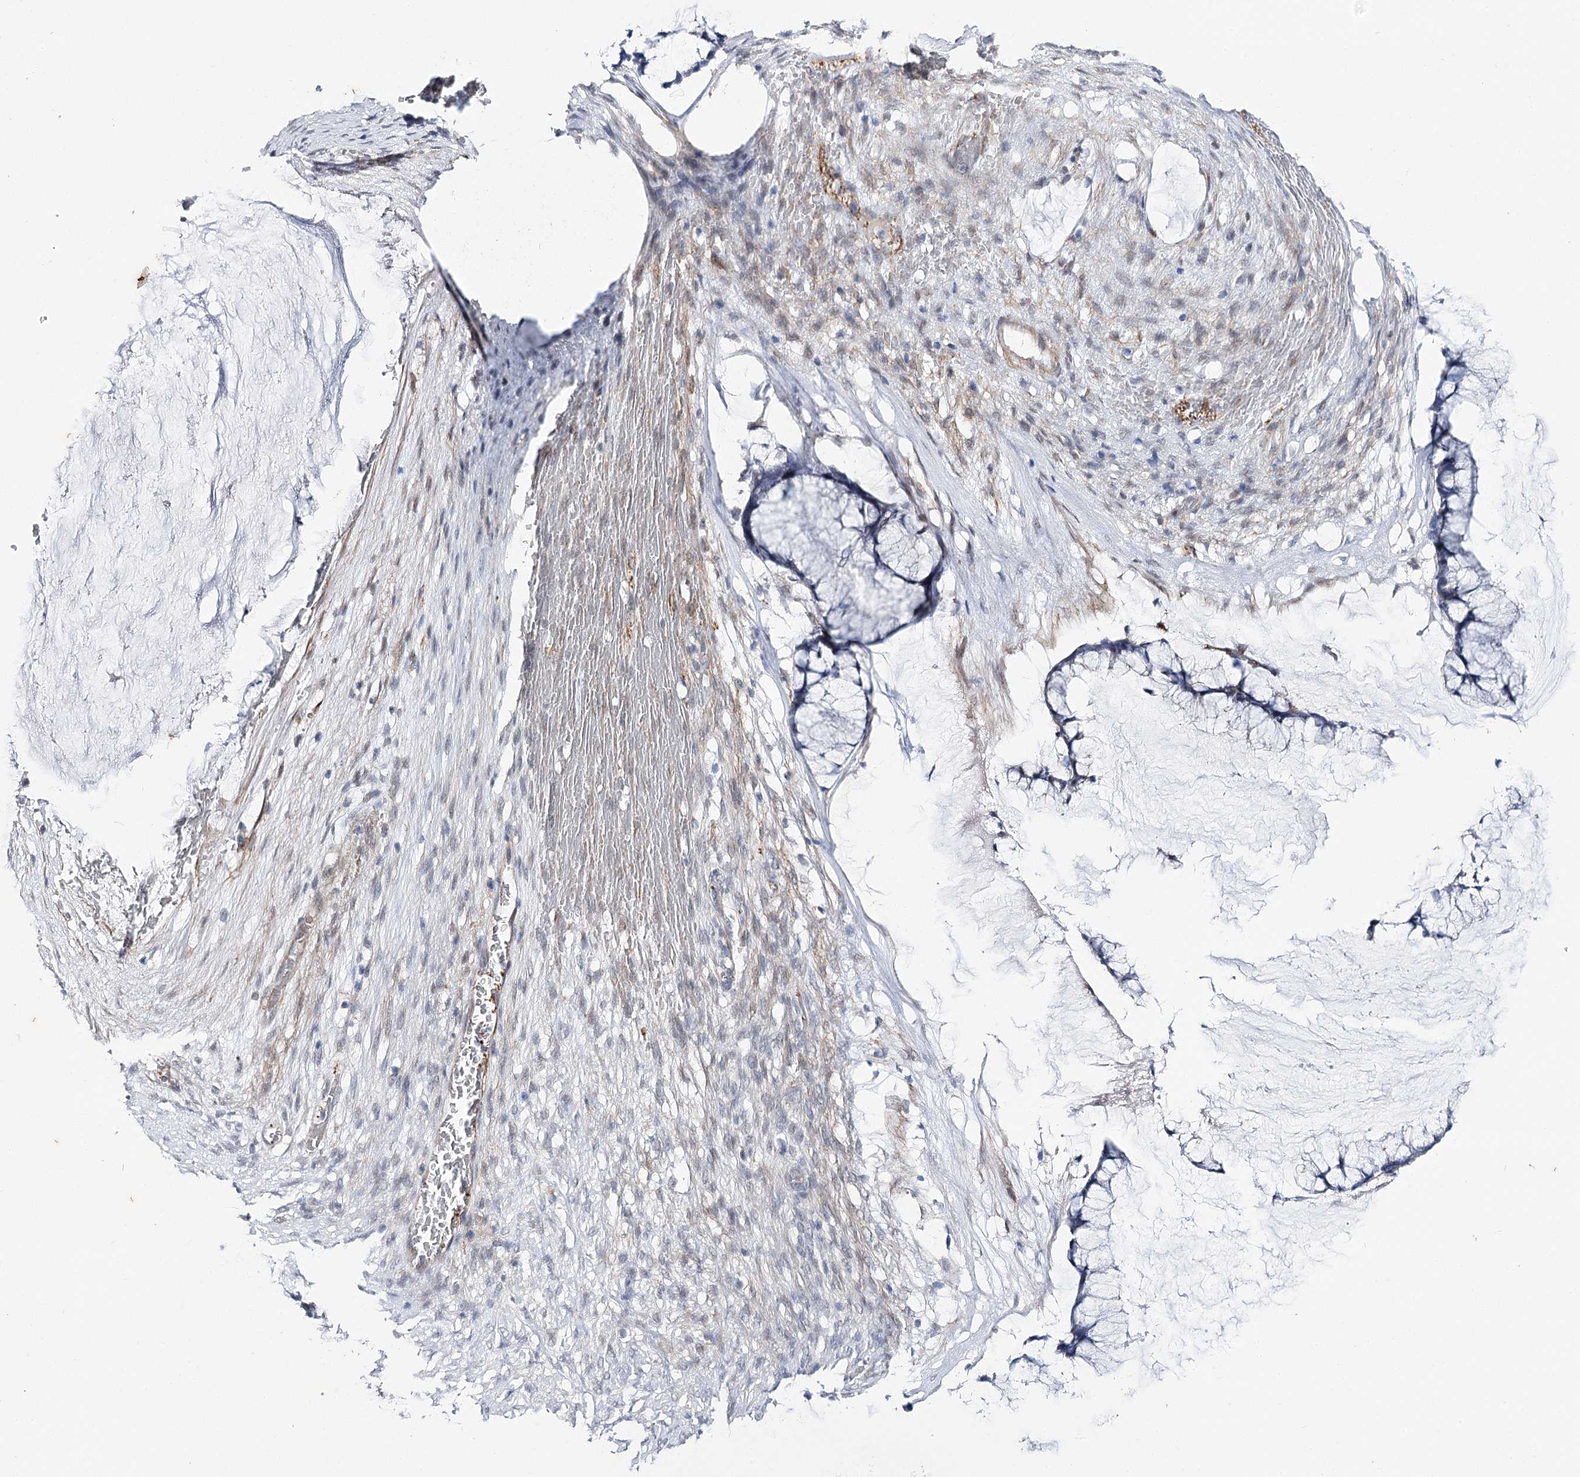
{"staining": {"intensity": "negative", "quantity": "none", "location": "none"}, "tissue": "ovarian cancer", "cell_type": "Tumor cells", "image_type": "cancer", "snomed": [{"axis": "morphology", "description": "Cystadenocarcinoma, mucinous, NOS"}, {"axis": "topography", "description": "Ovary"}], "caption": "Mucinous cystadenocarcinoma (ovarian) was stained to show a protein in brown. There is no significant positivity in tumor cells.", "gene": "AGXT2", "patient": {"sex": "female", "age": 42}}